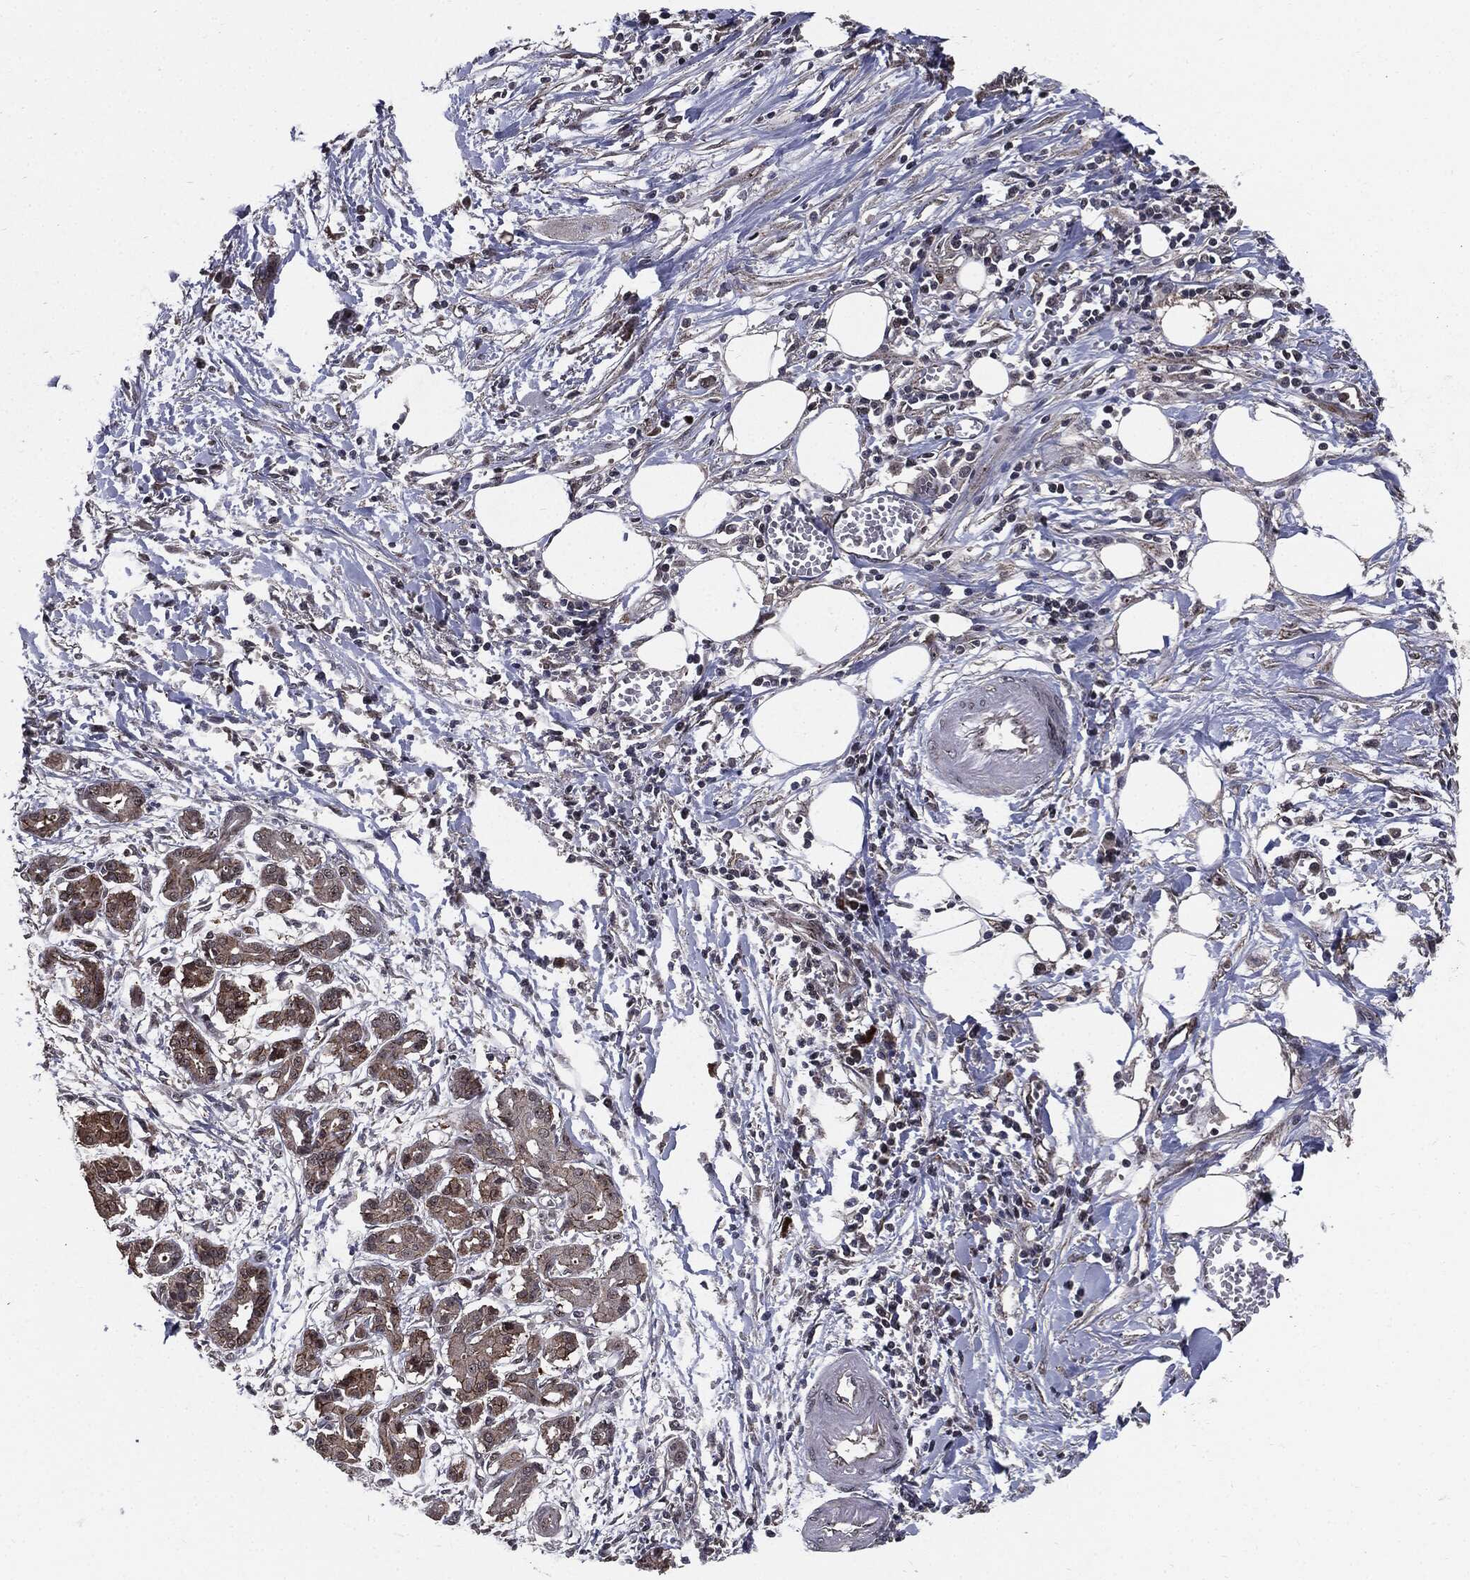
{"staining": {"intensity": "moderate", "quantity": "<25%", "location": "cytoplasmic/membranous"}, "tissue": "pancreatic cancer", "cell_type": "Tumor cells", "image_type": "cancer", "snomed": [{"axis": "morphology", "description": "Adenocarcinoma, NOS"}, {"axis": "topography", "description": "Pancreas"}], "caption": "Adenocarcinoma (pancreatic) stained with IHC displays moderate cytoplasmic/membranous staining in about <25% of tumor cells.", "gene": "PTPA", "patient": {"sex": "male", "age": 72}}